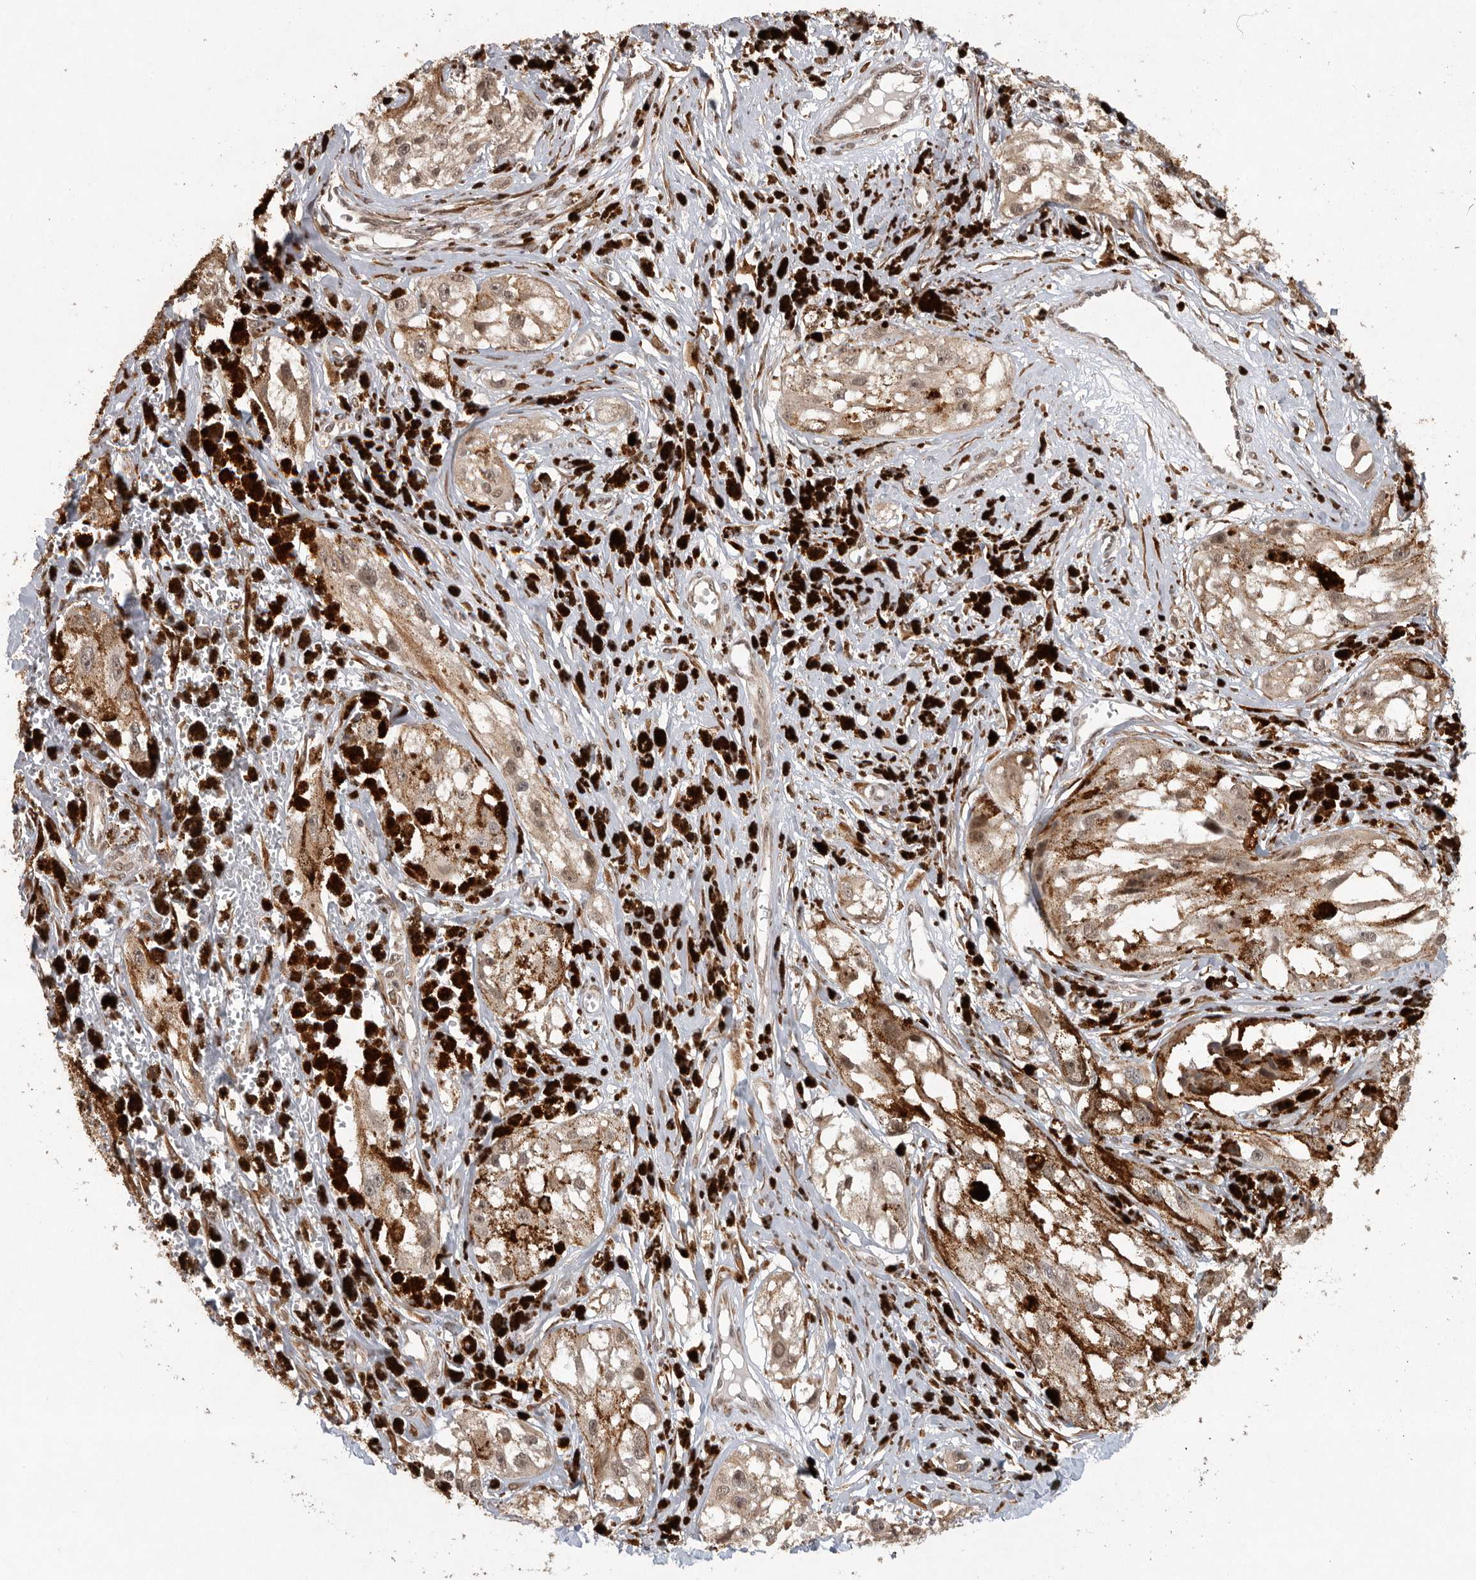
{"staining": {"intensity": "weak", "quantity": ">75%", "location": "cytoplasmic/membranous"}, "tissue": "melanoma", "cell_type": "Tumor cells", "image_type": "cancer", "snomed": [{"axis": "morphology", "description": "Malignant melanoma, NOS"}, {"axis": "topography", "description": "Skin"}], "caption": "Melanoma stained for a protein demonstrates weak cytoplasmic/membranous positivity in tumor cells.", "gene": "ZNF83", "patient": {"sex": "male", "age": 88}}